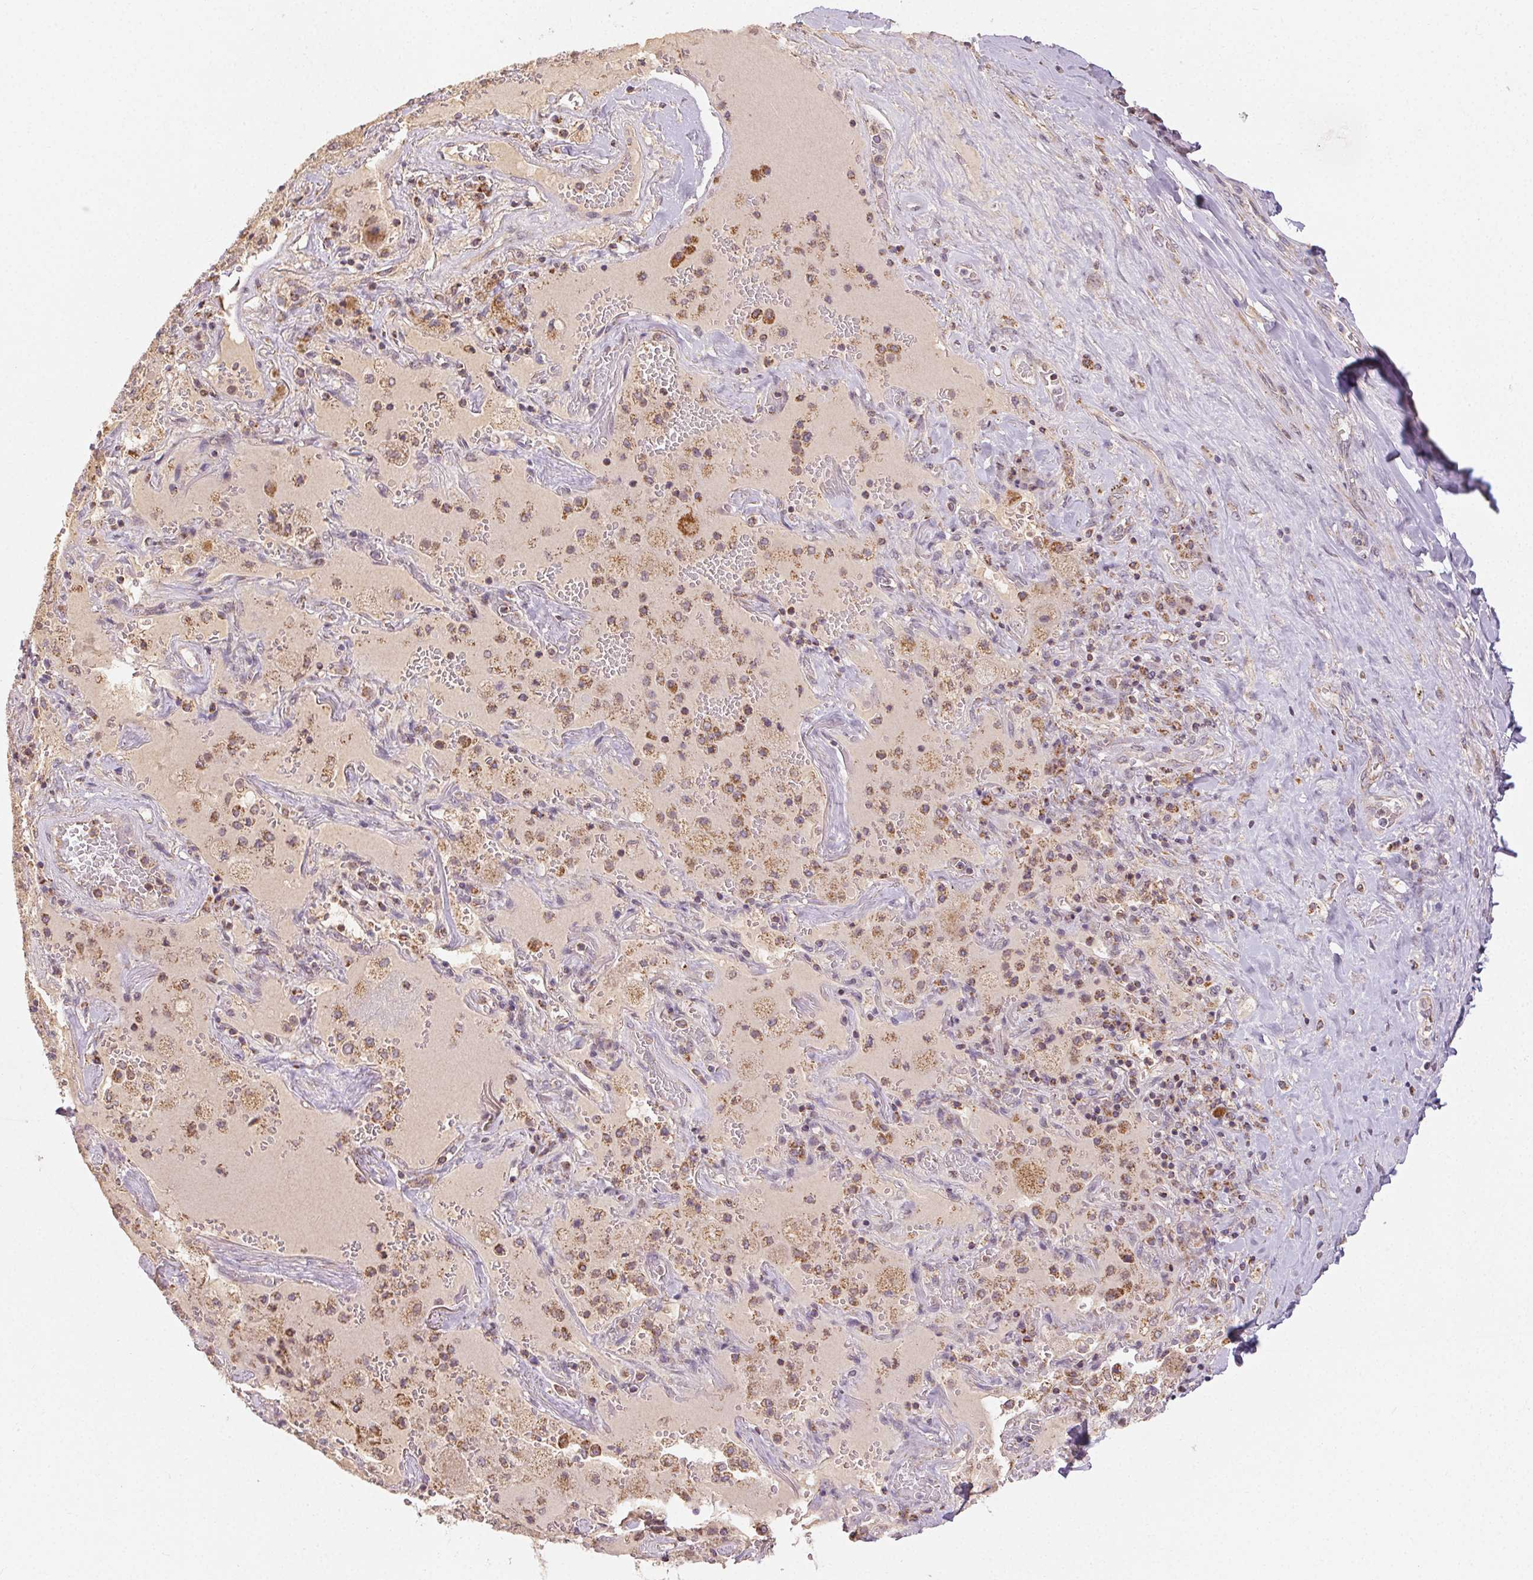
{"staining": {"intensity": "negative", "quantity": "none", "location": "none"}, "tissue": "soft tissue", "cell_type": "Fibroblasts", "image_type": "normal", "snomed": [{"axis": "morphology", "description": "Normal tissue, NOS"}, {"axis": "topography", "description": "Cartilage tissue"}, {"axis": "topography", "description": "Bronchus"}], "caption": "IHC photomicrograph of benign soft tissue: soft tissue stained with DAB (3,3'-diaminobenzidine) reveals no significant protein expression in fibroblasts. The staining is performed using DAB (3,3'-diaminobenzidine) brown chromogen with nuclei counter-stained in using hematoxylin.", "gene": "CLASP1", "patient": {"sex": "male", "age": 64}}